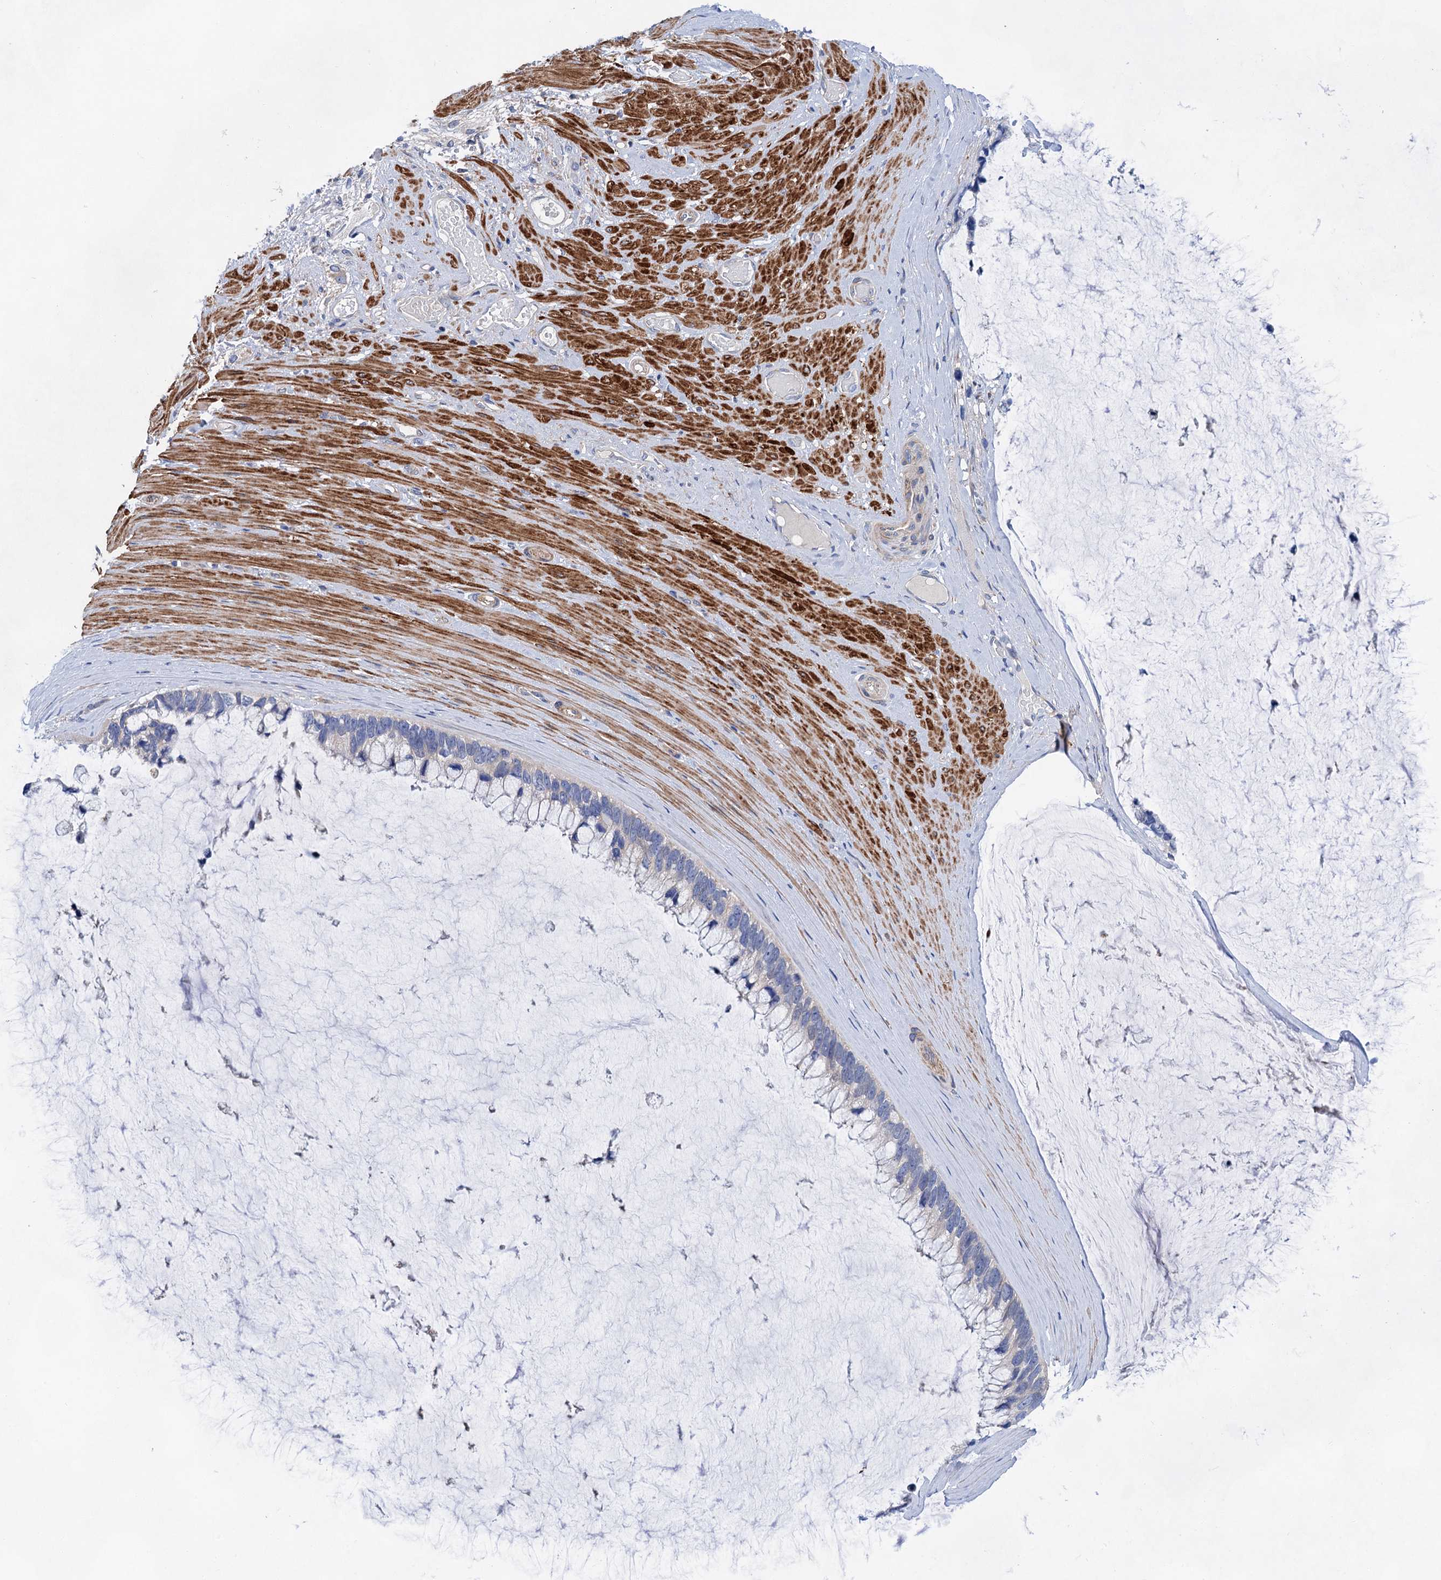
{"staining": {"intensity": "negative", "quantity": "none", "location": "none"}, "tissue": "ovarian cancer", "cell_type": "Tumor cells", "image_type": "cancer", "snomed": [{"axis": "morphology", "description": "Cystadenocarcinoma, mucinous, NOS"}, {"axis": "topography", "description": "Ovary"}], "caption": "High magnification brightfield microscopy of mucinous cystadenocarcinoma (ovarian) stained with DAB (3,3'-diaminobenzidine) (brown) and counterstained with hematoxylin (blue): tumor cells show no significant positivity.", "gene": "GPR155", "patient": {"sex": "female", "age": 39}}